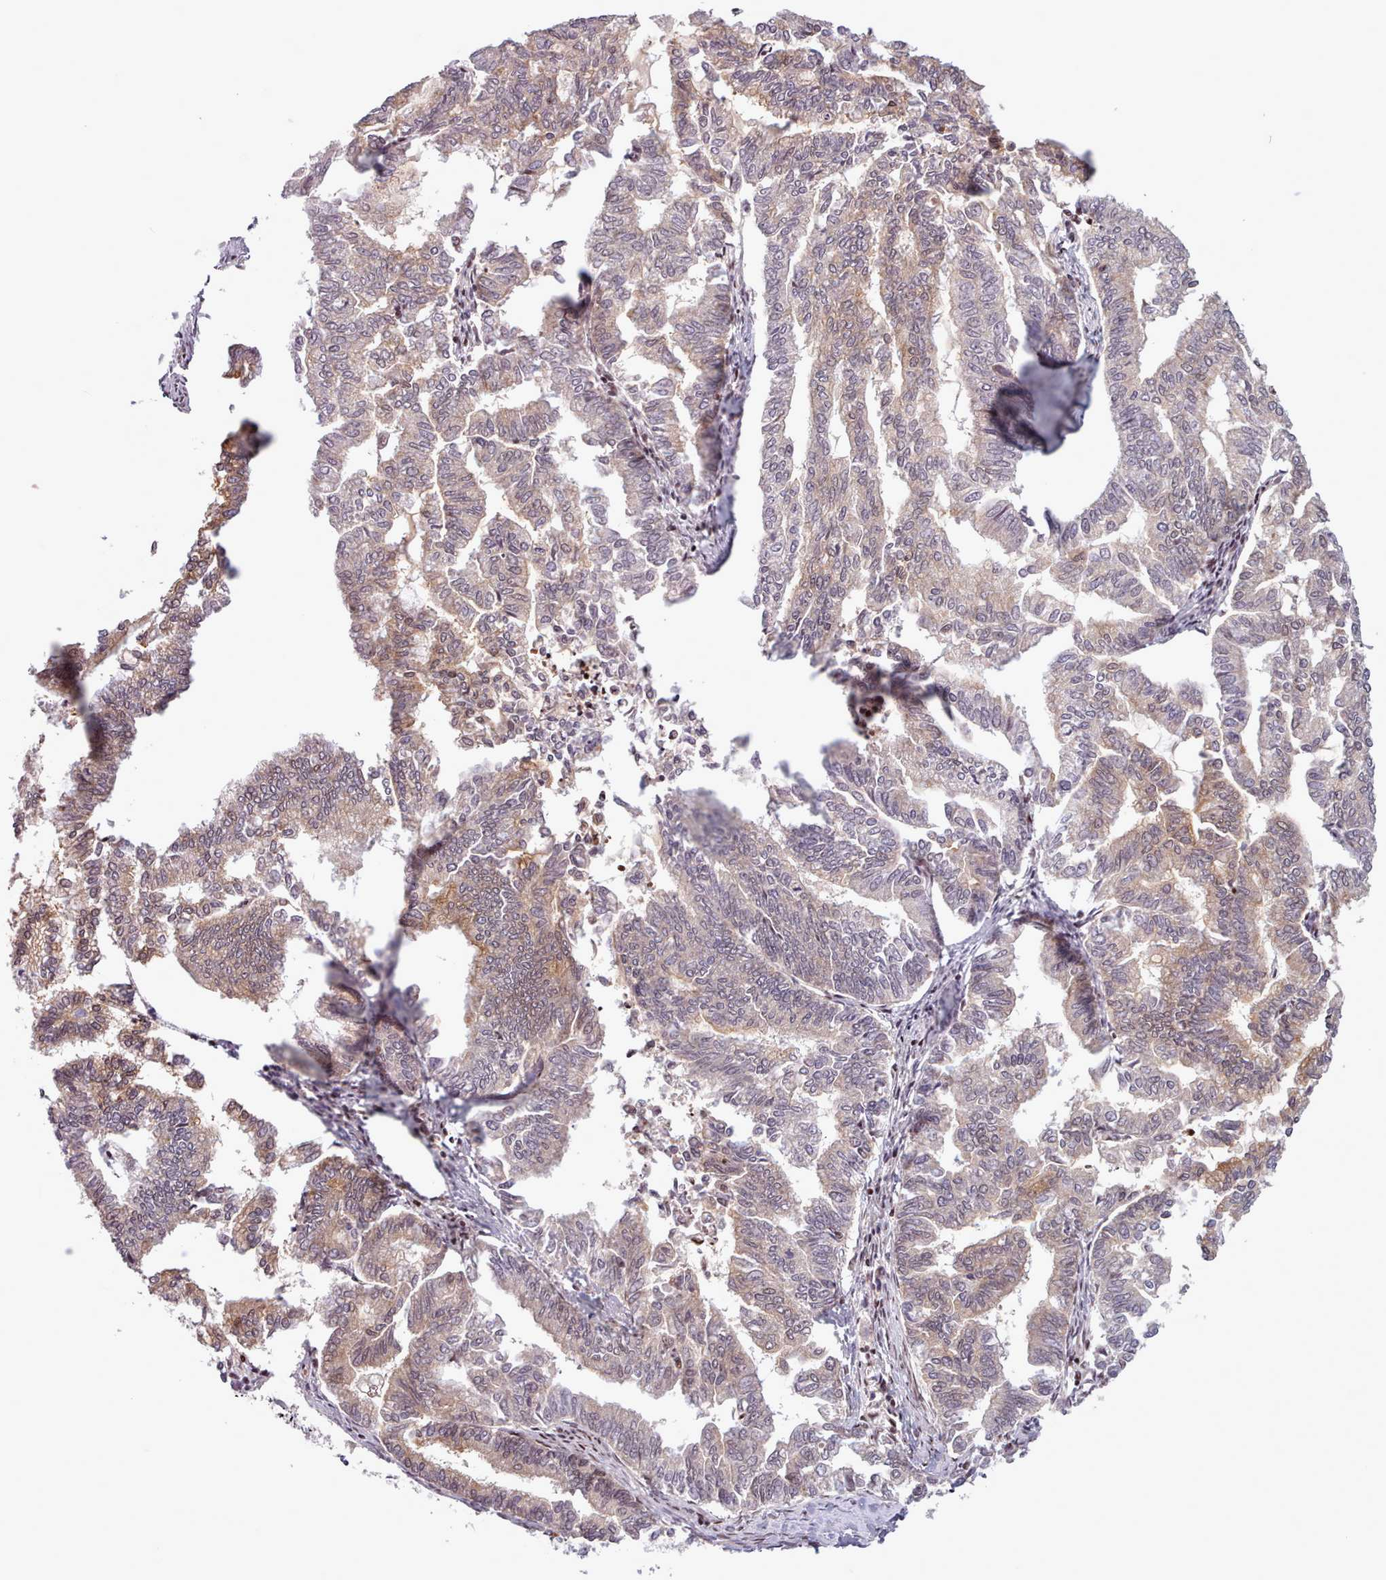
{"staining": {"intensity": "moderate", "quantity": "25%-75%", "location": "cytoplasmic/membranous"}, "tissue": "endometrial cancer", "cell_type": "Tumor cells", "image_type": "cancer", "snomed": [{"axis": "morphology", "description": "Adenocarcinoma, NOS"}, {"axis": "topography", "description": "Endometrium"}], "caption": "Adenocarcinoma (endometrial) stained for a protein (brown) demonstrates moderate cytoplasmic/membranous positive expression in approximately 25%-75% of tumor cells.", "gene": "SRSF4", "patient": {"sex": "female", "age": 79}}